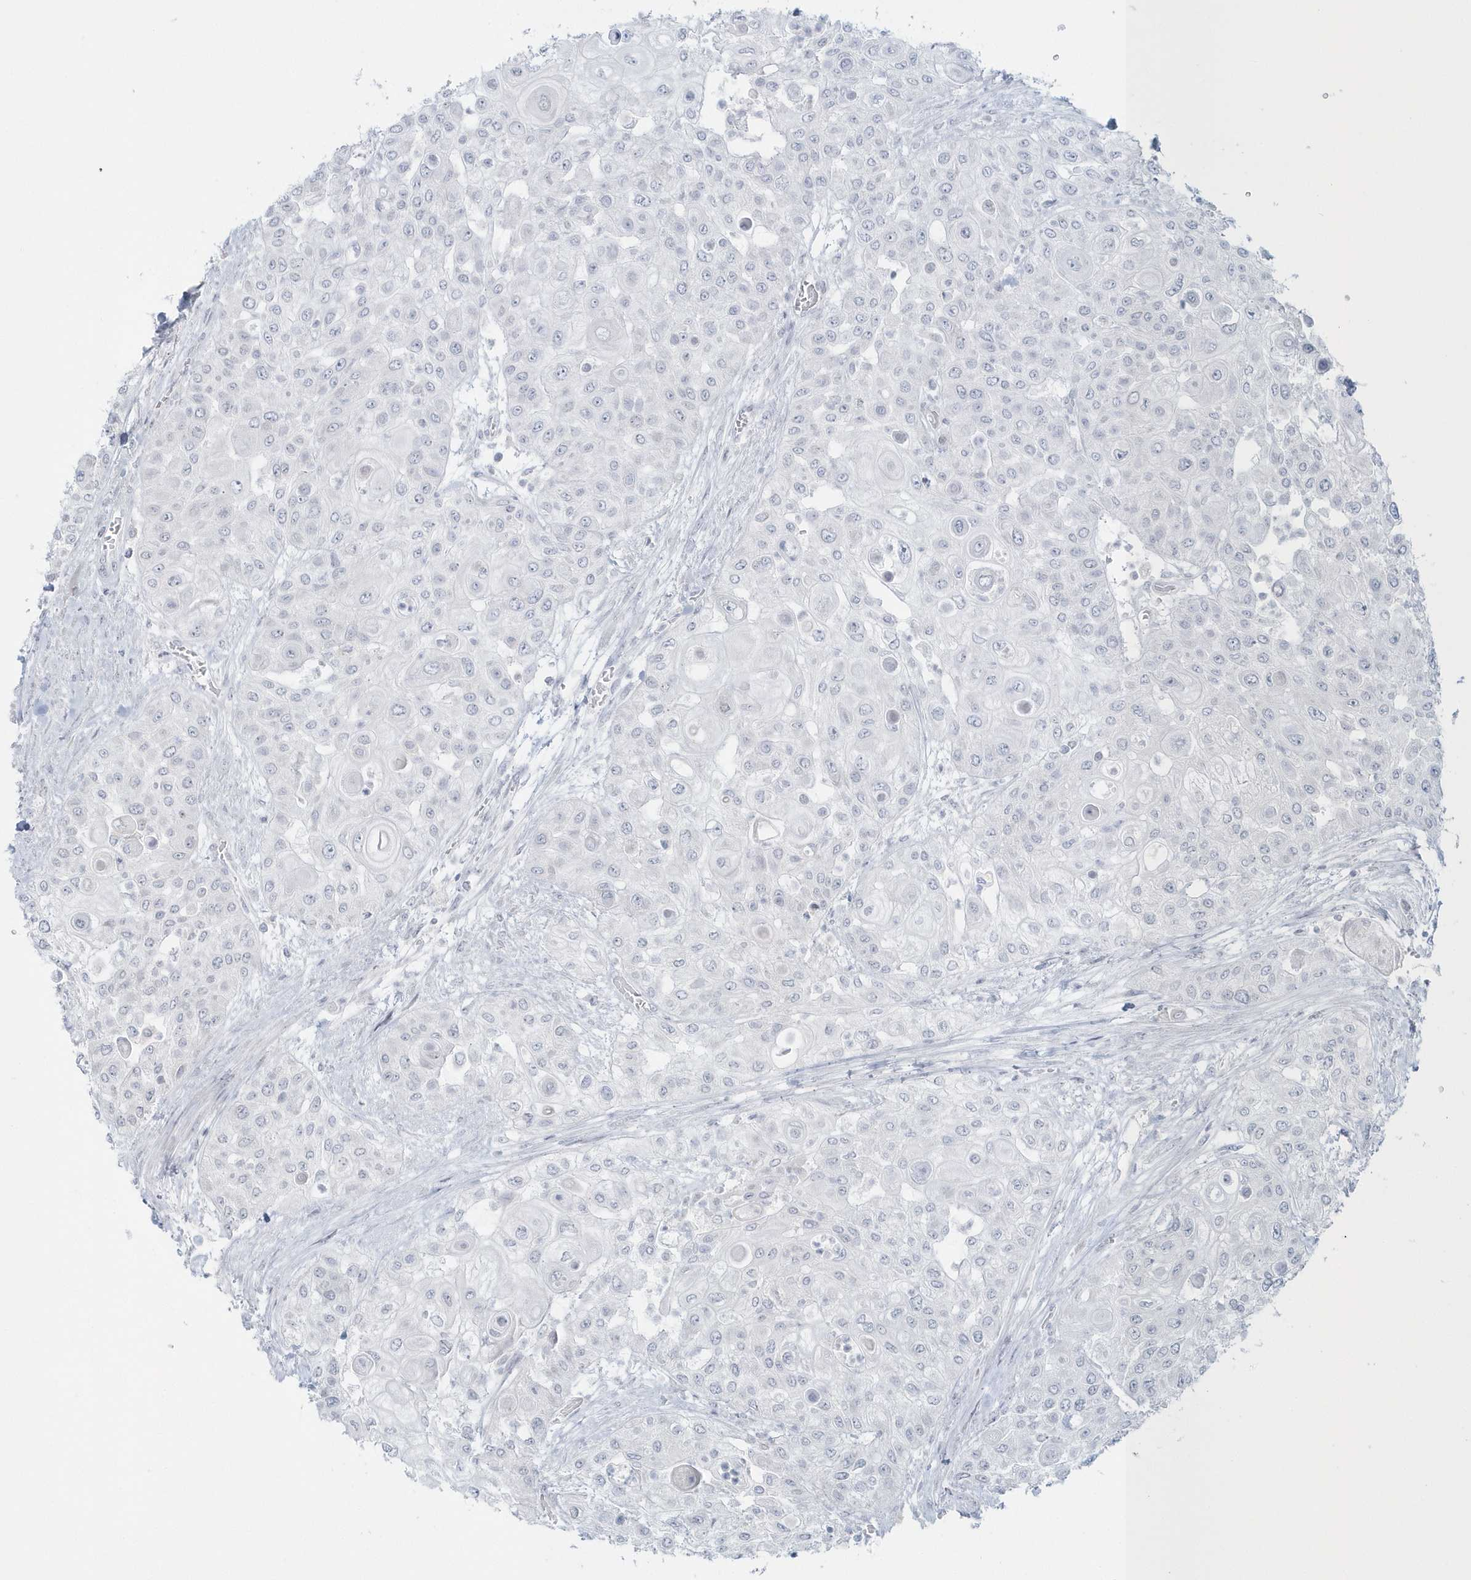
{"staining": {"intensity": "negative", "quantity": "none", "location": "none"}, "tissue": "urothelial cancer", "cell_type": "Tumor cells", "image_type": "cancer", "snomed": [{"axis": "morphology", "description": "Urothelial carcinoma, High grade"}, {"axis": "topography", "description": "Urinary bladder"}], "caption": "Urothelial cancer was stained to show a protein in brown. There is no significant expression in tumor cells.", "gene": "BLTP3A", "patient": {"sex": "female", "age": 79}}